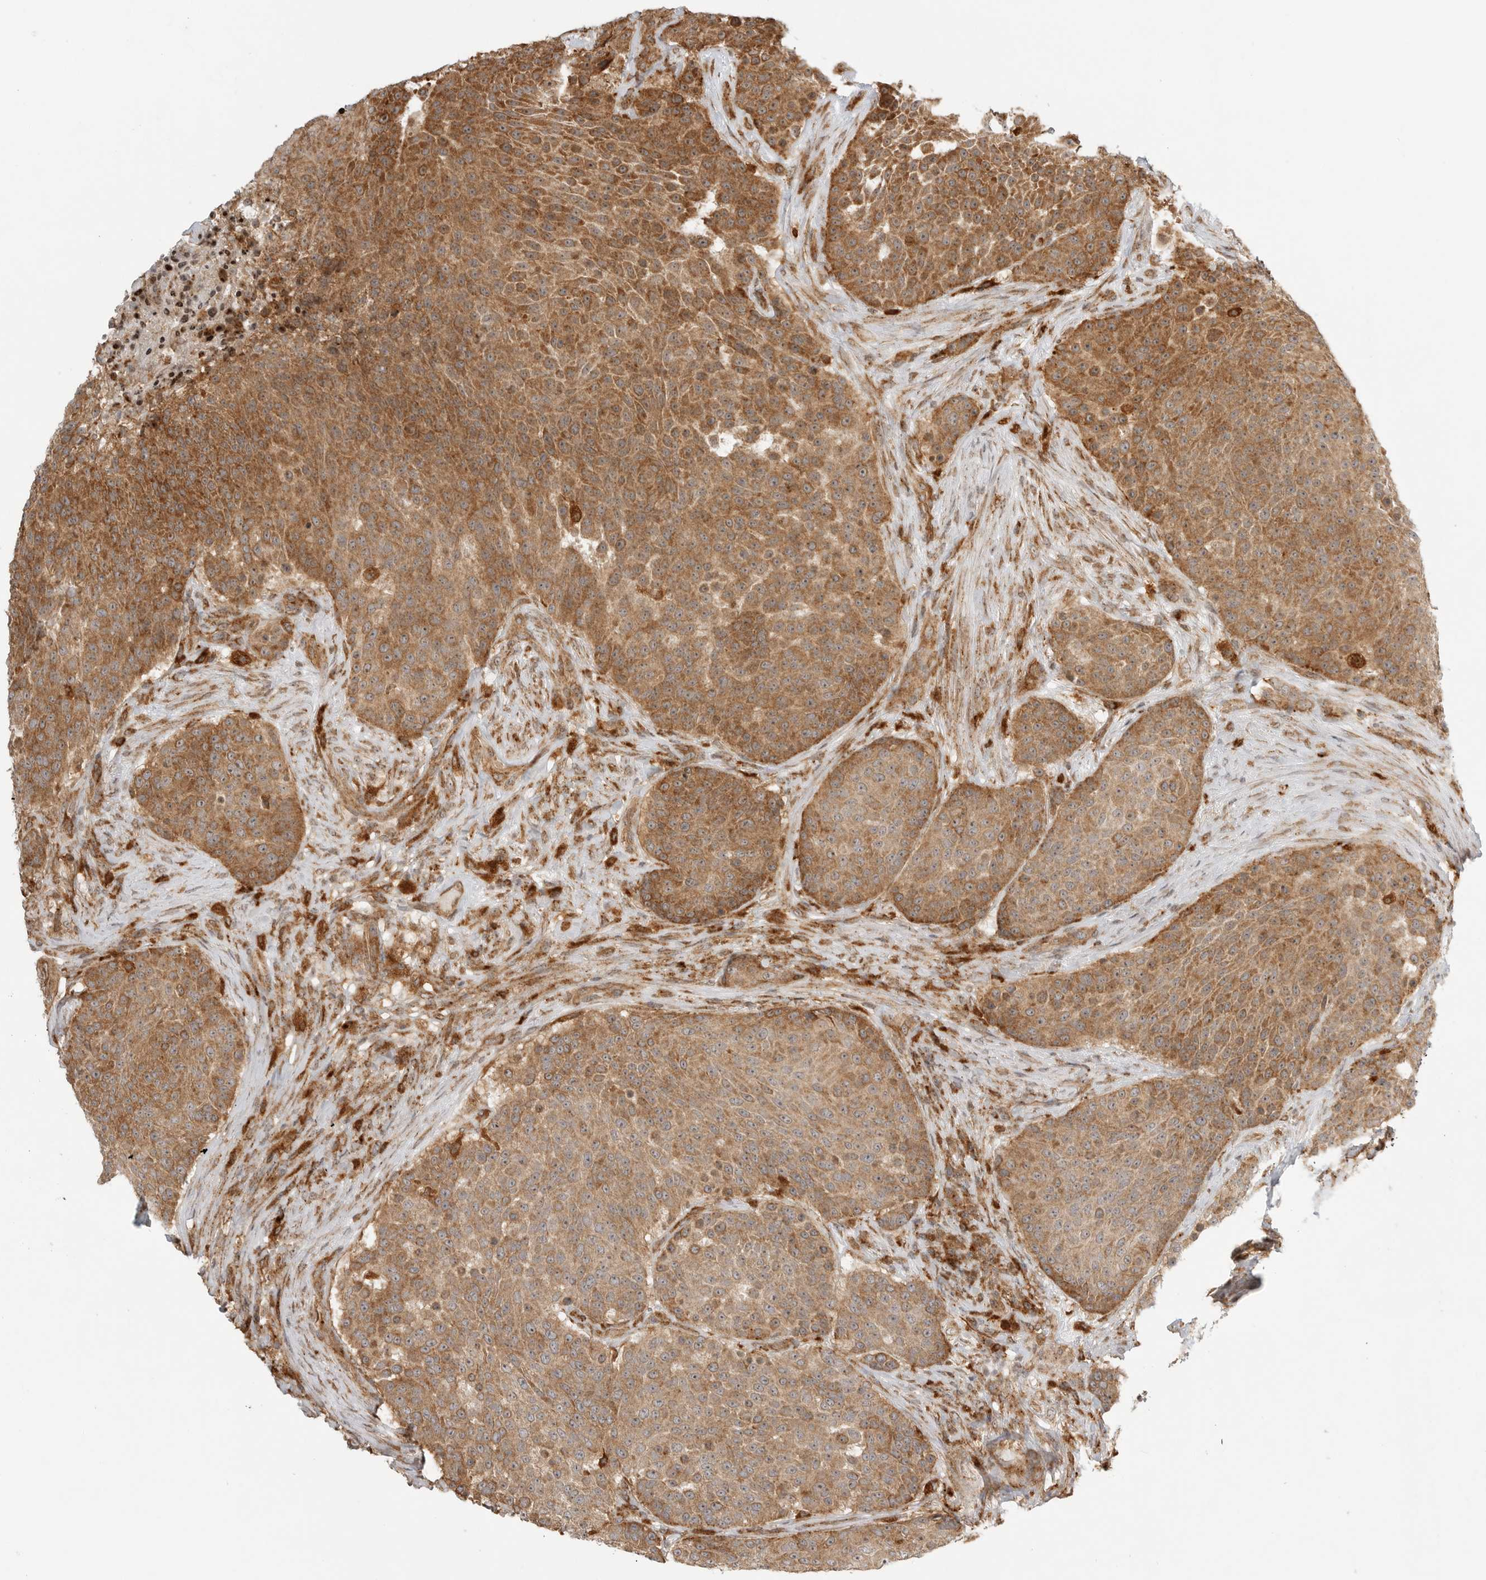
{"staining": {"intensity": "moderate", "quantity": ">75%", "location": "cytoplasmic/membranous"}, "tissue": "urothelial cancer", "cell_type": "Tumor cells", "image_type": "cancer", "snomed": [{"axis": "morphology", "description": "Urothelial carcinoma, High grade"}, {"axis": "topography", "description": "Urinary bladder"}], "caption": "Immunohistochemistry image of neoplastic tissue: human high-grade urothelial carcinoma stained using IHC displays medium levels of moderate protein expression localized specifically in the cytoplasmic/membranous of tumor cells, appearing as a cytoplasmic/membranous brown color.", "gene": "IDUA", "patient": {"sex": "female", "age": 63}}